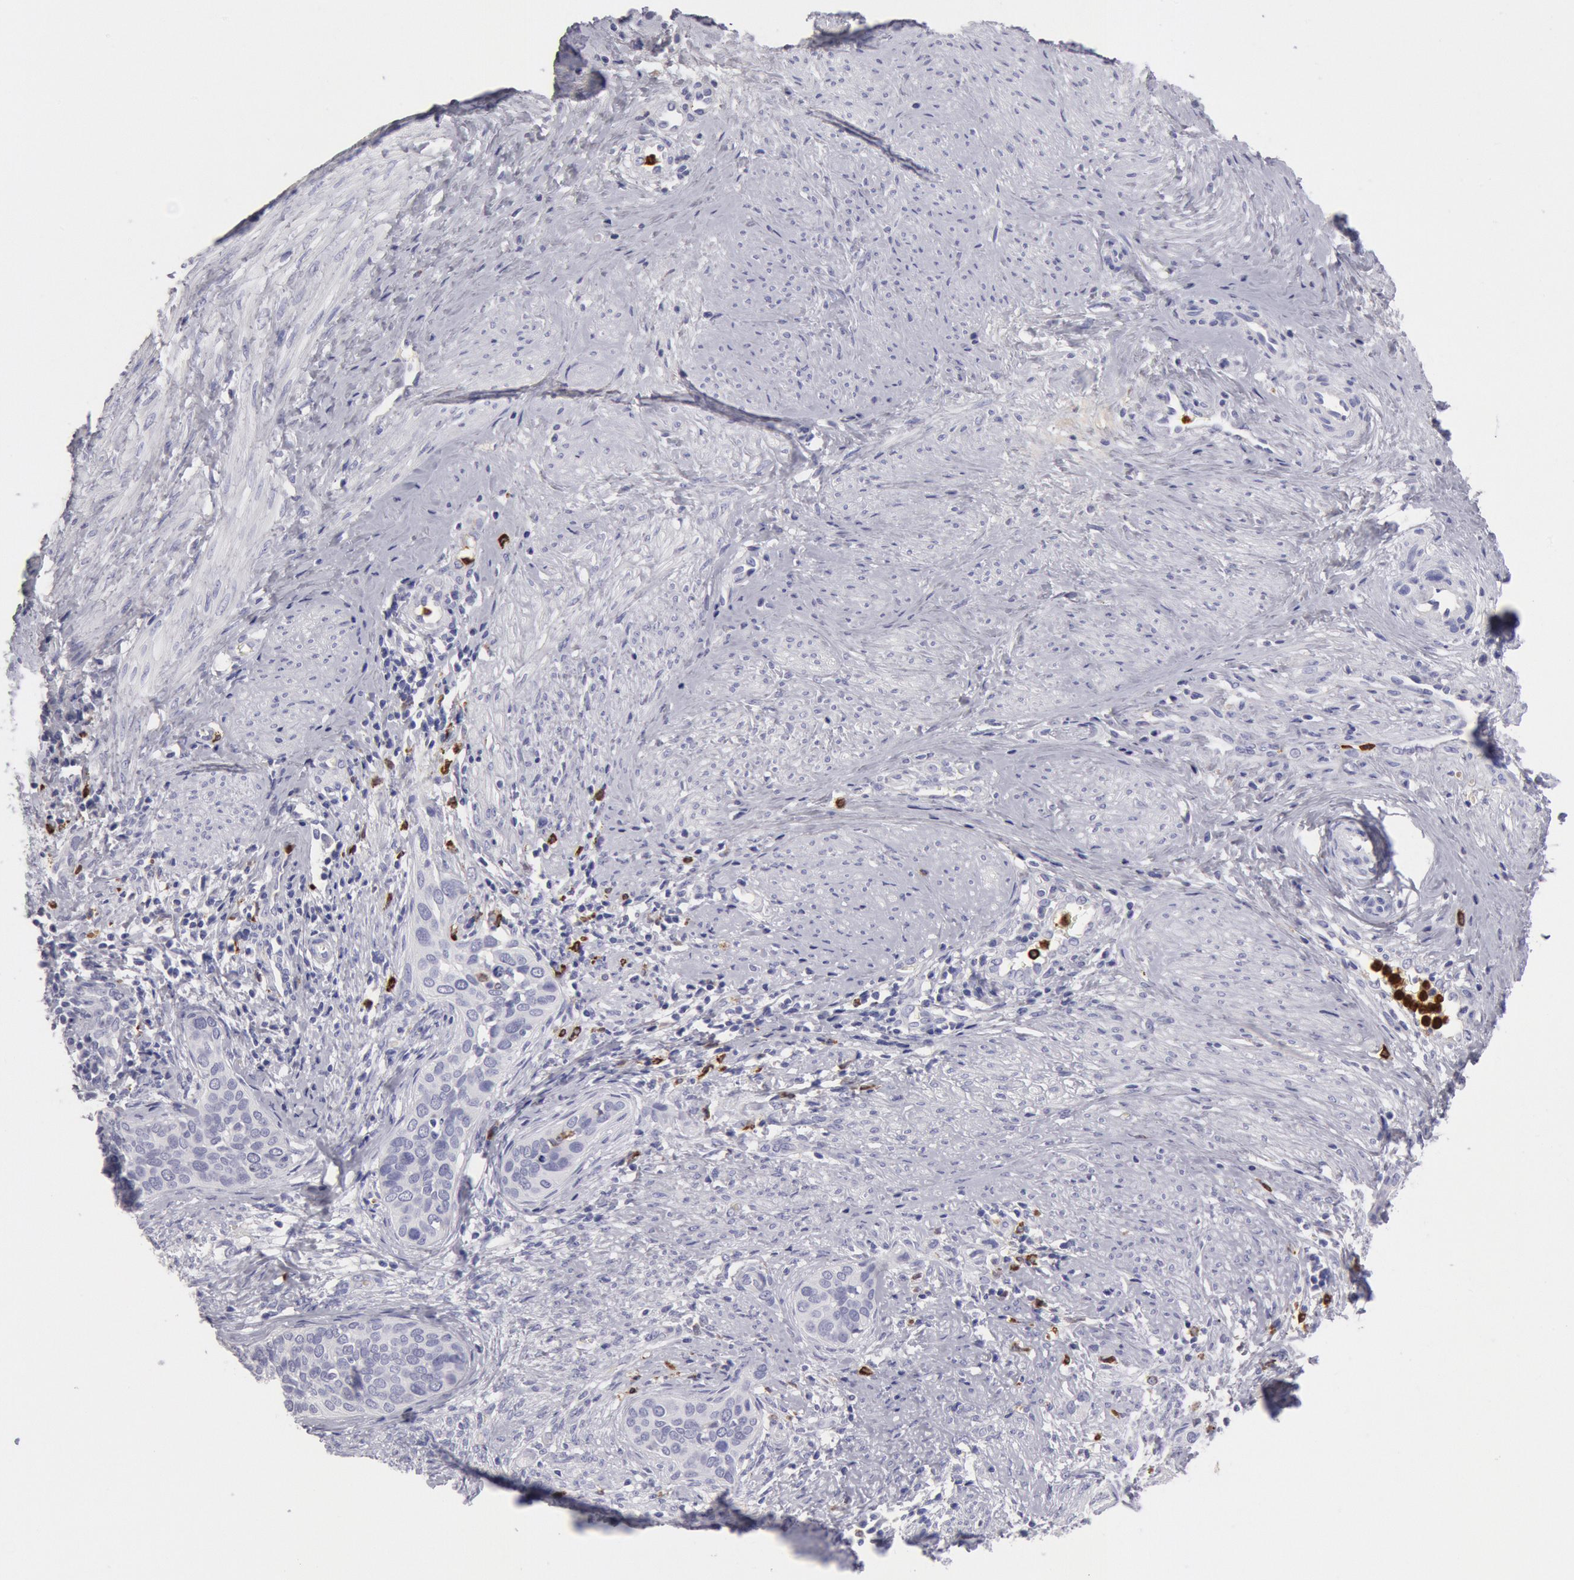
{"staining": {"intensity": "negative", "quantity": "none", "location": "none"}, "tissue": "cervical cancer", "cell_type": "Tumor cells", "image_type": "cancer", "snomed": [{"axis": "morphology", "description": "Squamous cell carcinoma, NOS"}, {"axis": "topography", "description": "Cervix"}], "caption": "DAB (3,3'-diaminobenzidine) immunohistochemical staining of cervical cancer demonstrates no significant staining in tumor cells.", "gene": "FCN1", "patient": {"sex": "female", "age": 31}}